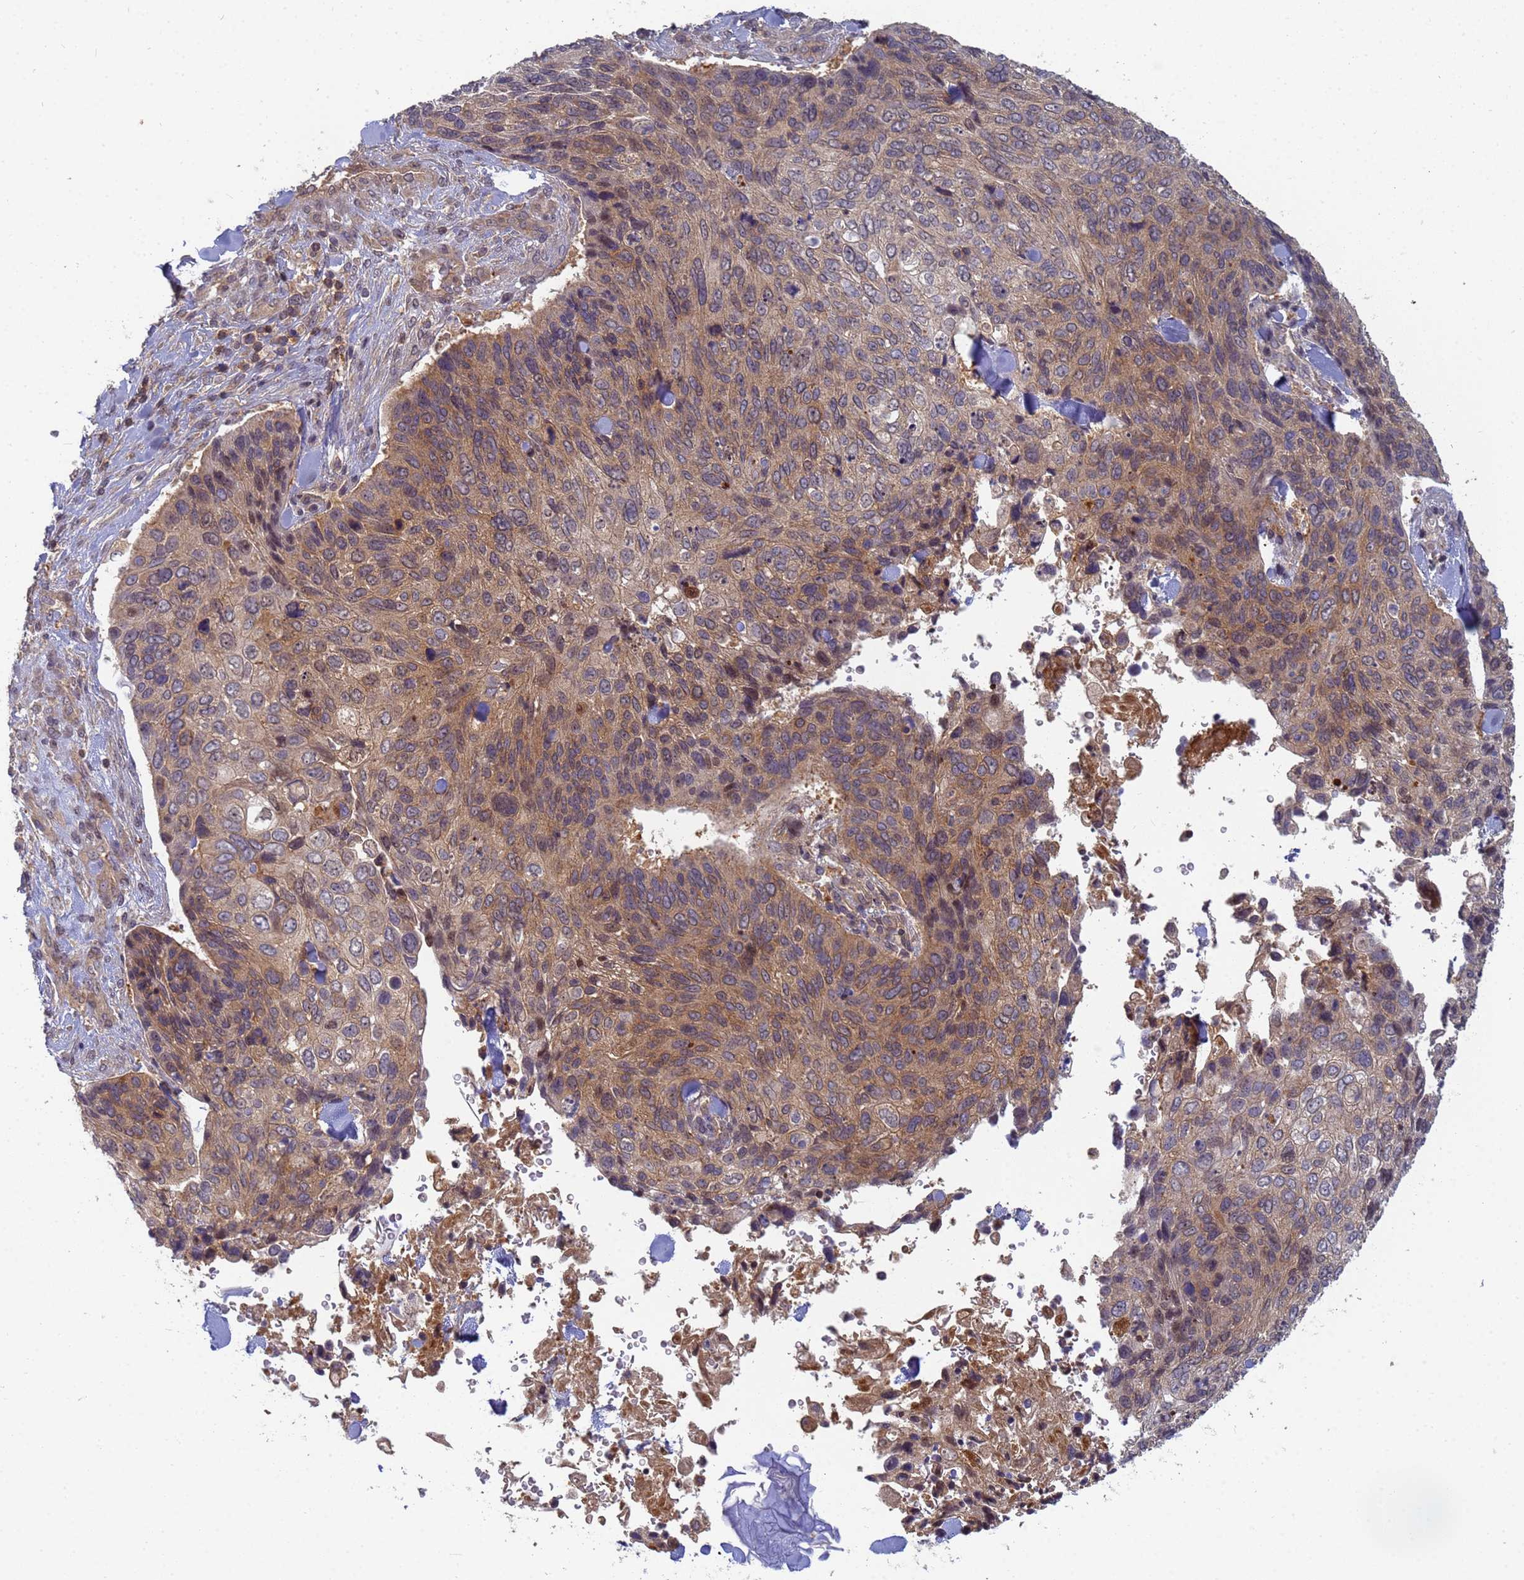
{"staining": {"intensity": "weak", "quantity": ">75%", "location": "cytoplasmic/membranous,nuclear"}, "tissue": "skin cancer", "cell_type": "Tumor cells", "image_type": "cancer", "snomed": [{"axis": "morphology", "description": "Basal cell carcinoma"}, {"axis": "topography", "description": "Skin"}], "caption": "The micrograph demonstrates immunohistochemical staining of skin basal cell carcinoma. There is weak cytoplasmic/membranous and nuclear staining is appreciated in about >75% of tumor cells.", "gene": "SHARPIN", "patient": {"sex": "female", "age": 74}}